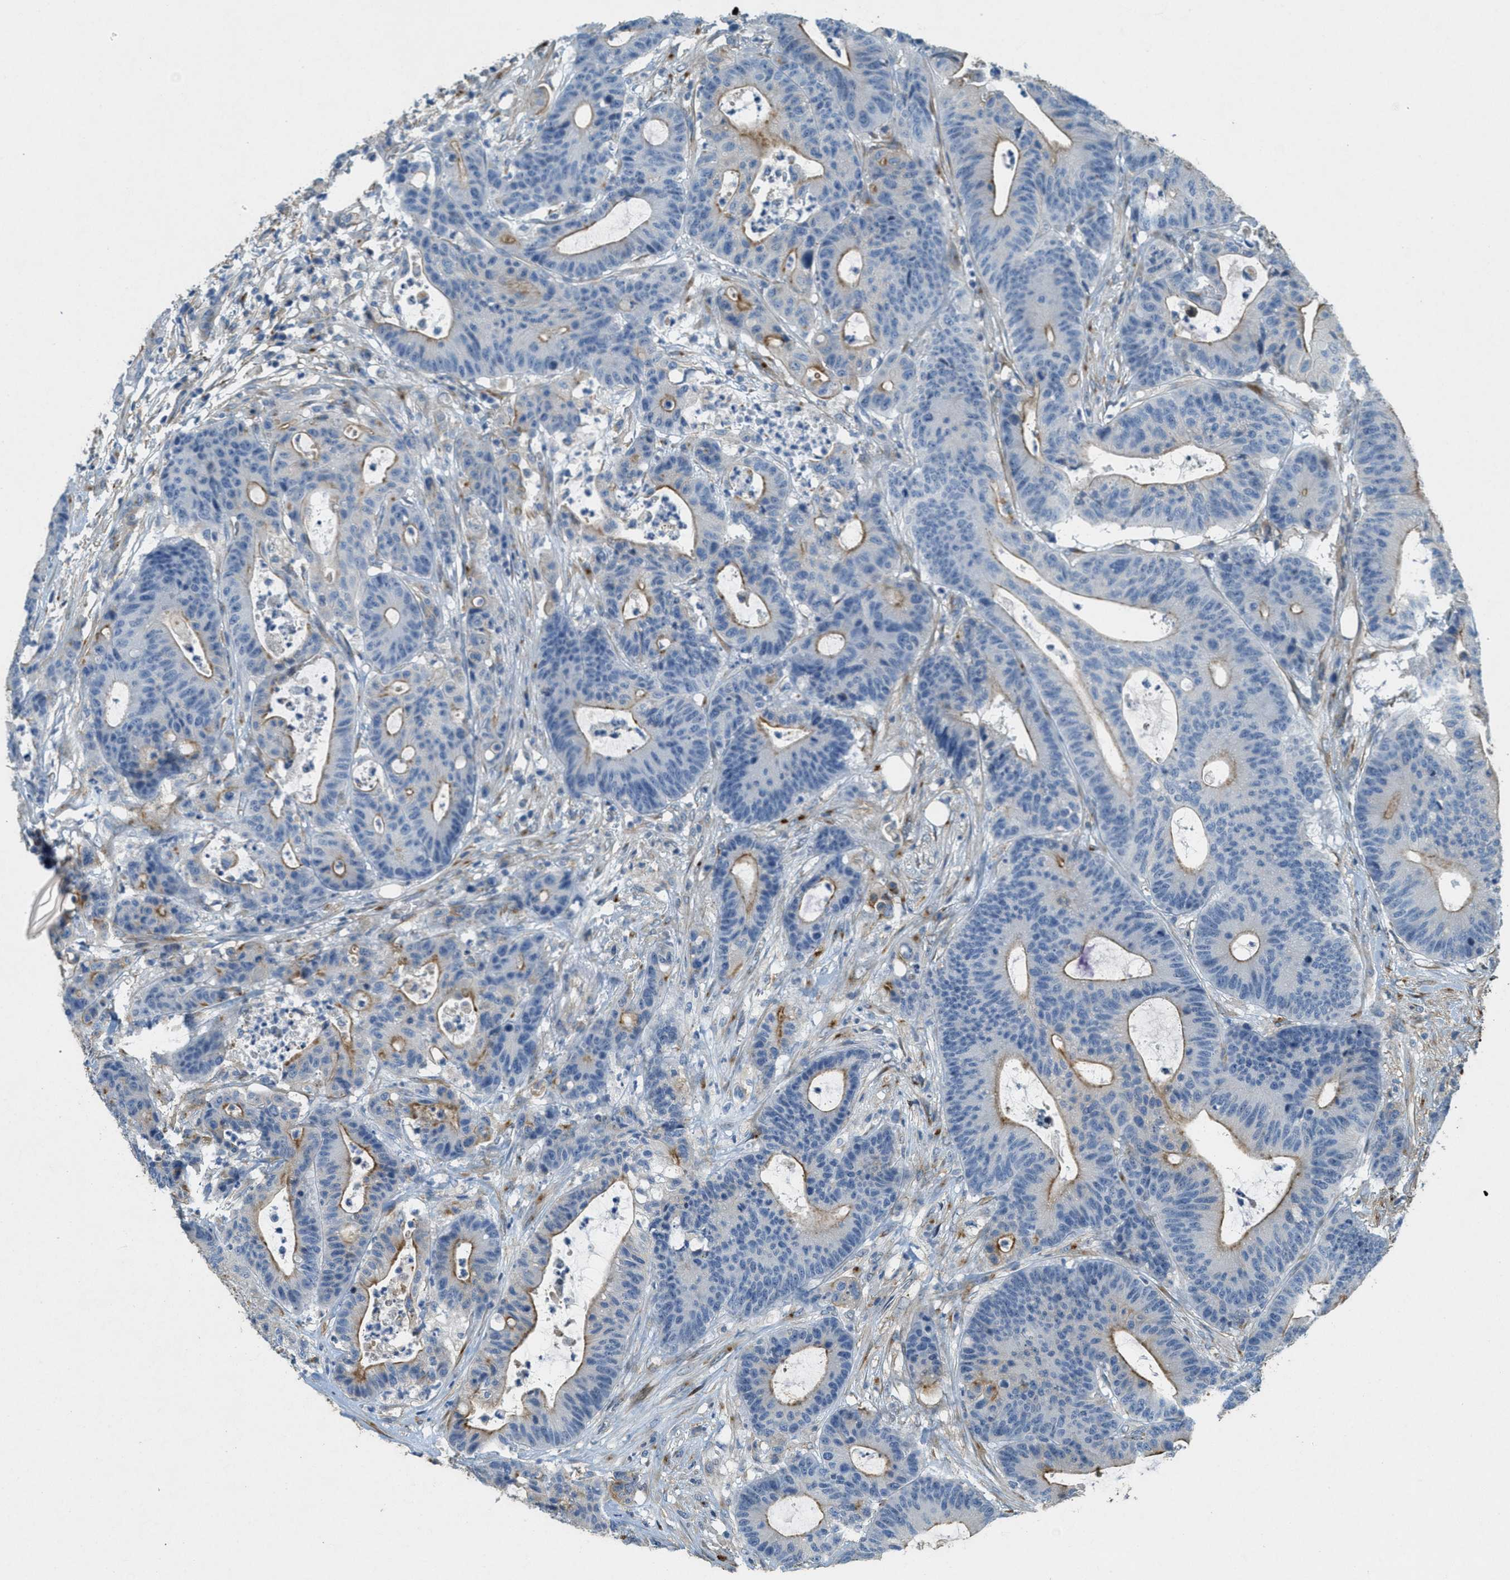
{"staining": {"intensity": "moderate", "quantity": "<25%", "location": "cytoplasmic/membranous"}, "tissue": "colorectal cancer", "cell_type": "Tumor cells", "image_type": "cancer", "snomed": [{"axis": "morphology", "description": "Adenocarcinoma, NOS"}, {"axis": "topography", "description": "Colon"}], "caption": "Brown immunohistochemical staining in colorectal adenocarcinoma reveals moderate cytoplasmic/membranous positivity in about <25% of tumor cells.", "gene": "ADCY5", "patient": {"sex": "female", "age": 84}}